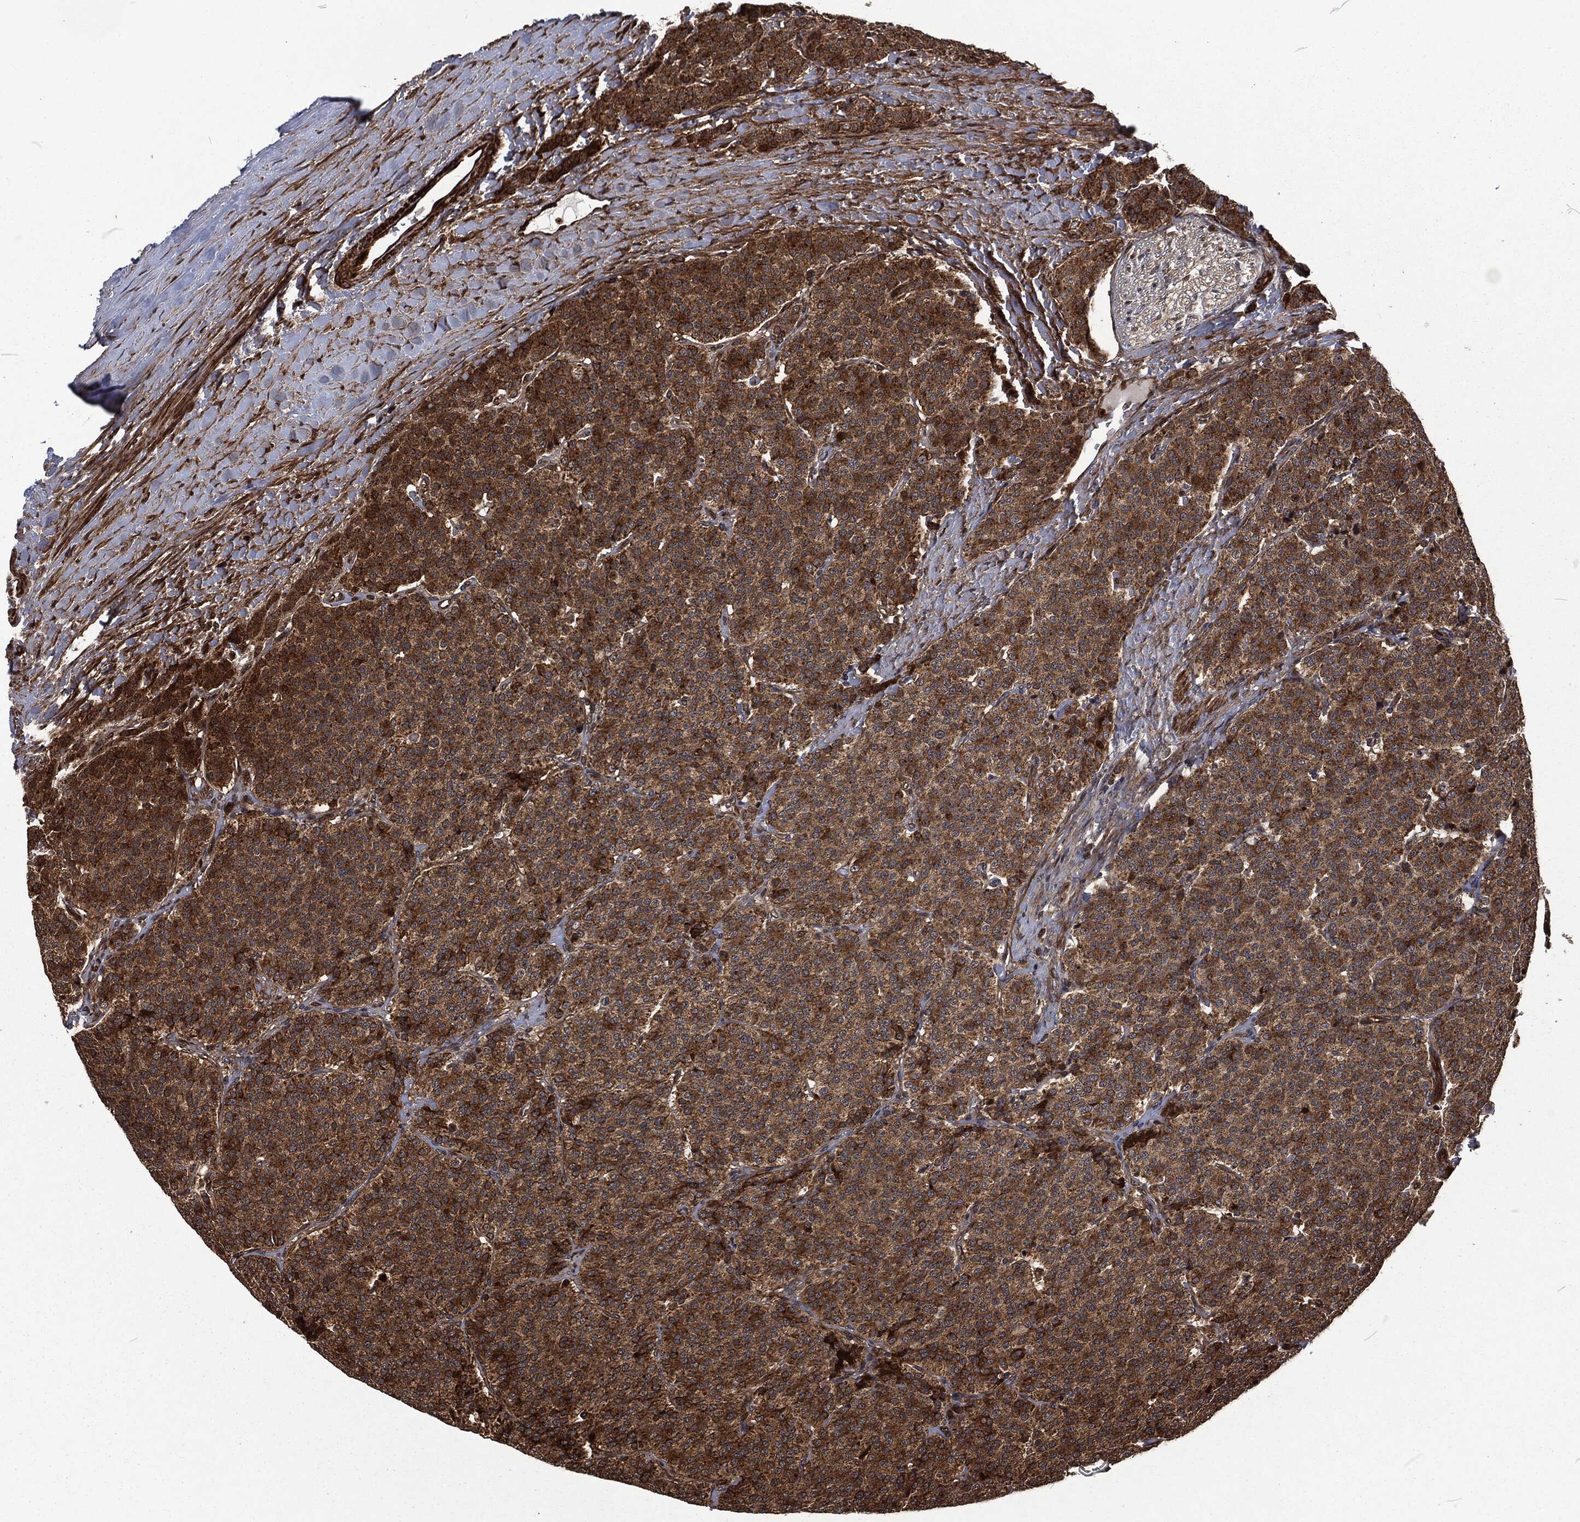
{"staining": {"intensity": "moderate", "quantity": ">75%", "location": "cytoplasmic/membranous"}, "tissue": "carcinoid", "cell_type": "Tumor cells", "image_type": "cancer", "snomed": [{"axis": "morphology", "description": "Carcinoid, malignant, NOS"}, {"axis": "topography", "description": "Small intestine"}], "caption": "This micrograph shows immunohistochemistry (IHC) staining of carcinoid (malignant), with medium moderate cytoplasmic/membranous expression in about >75% of tumor cells.", "gene": "CMPK2", "patient": {"sex": "female", "age": 58}}